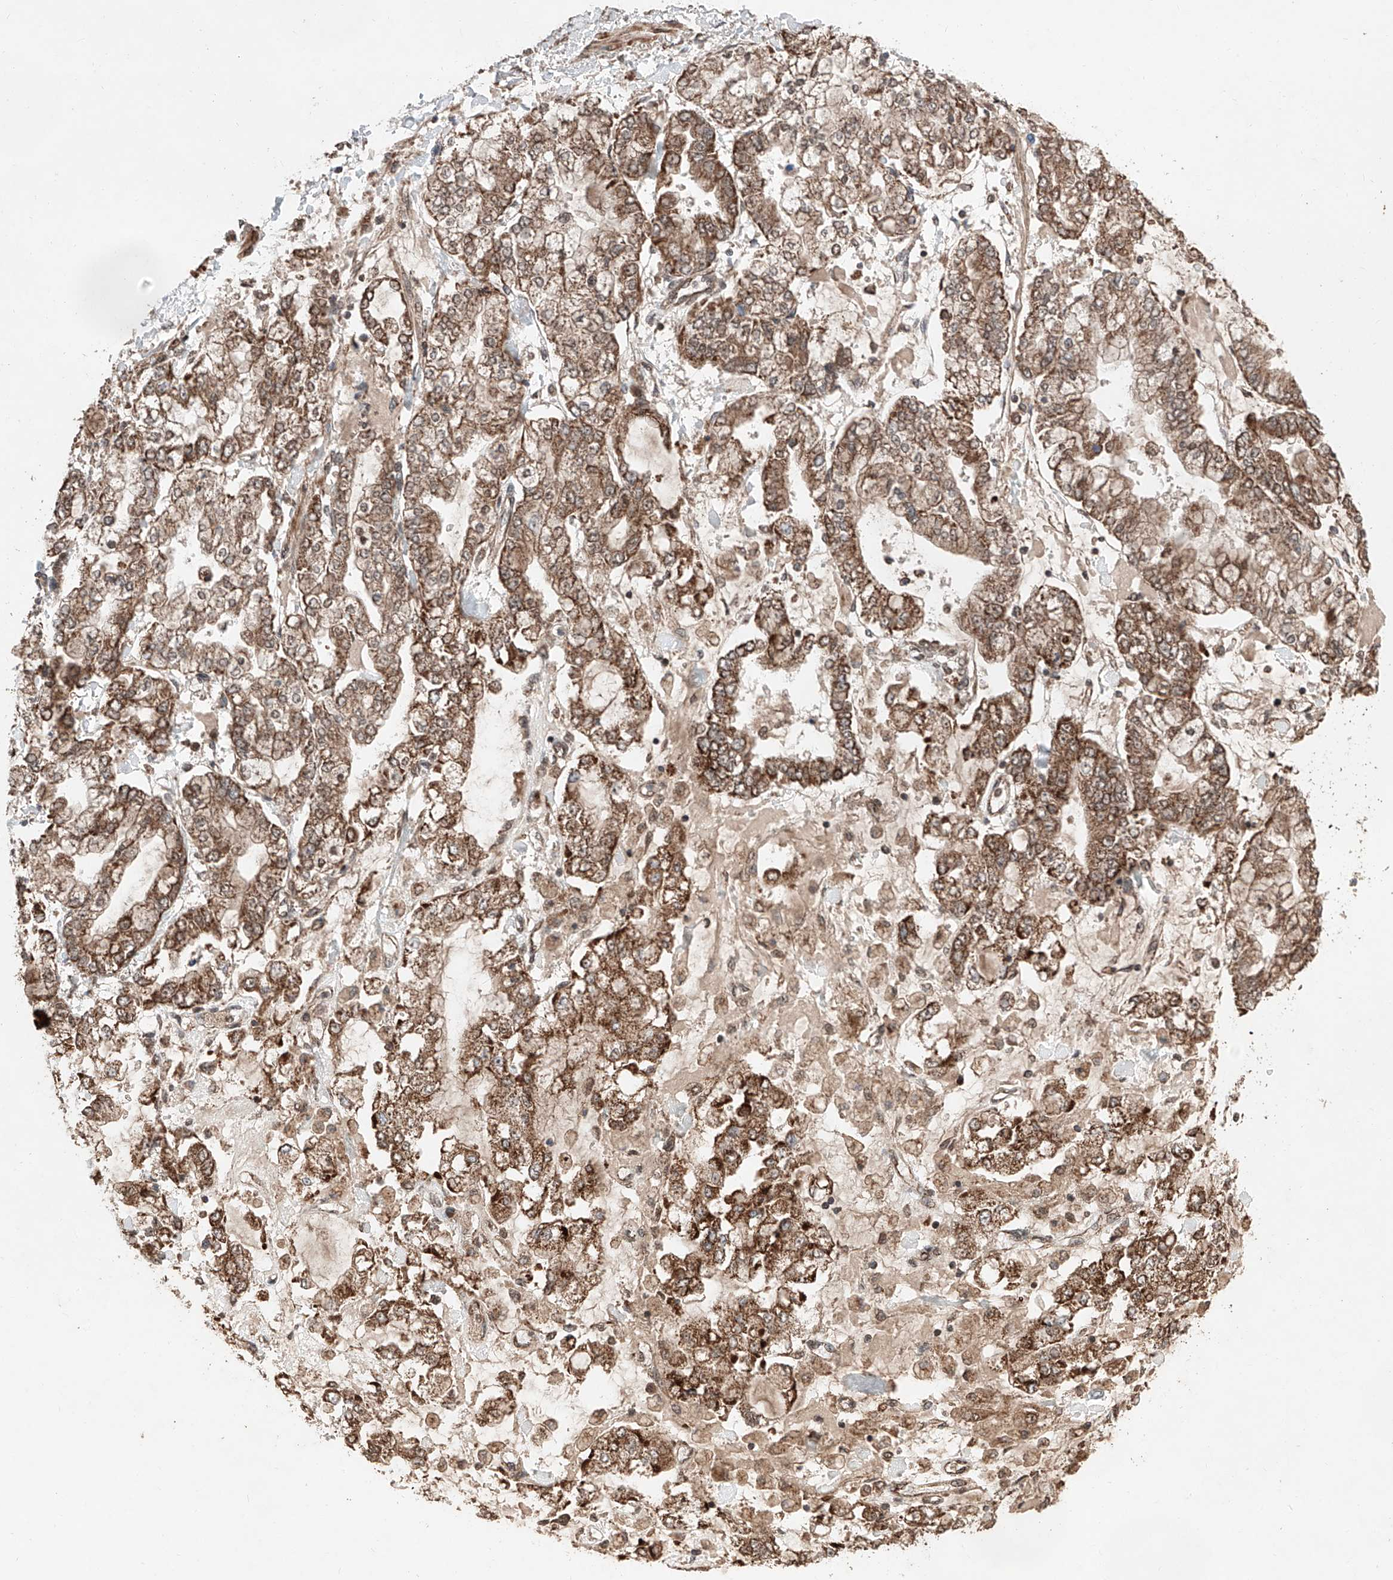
{"staining": {"intensity": "moderate", "quantity": ">75%", "location": "cytoplasmic/membranous"}, "tissue": "stomach cancer", "cell_type": "Tumor cells", "image_type": "cancer", "snomed": [{"axis": "morphology", "description": "Normal tissue, NOS"}, {"axis": "morphology", "description": "Adenocarcinoma, NOS"}, {"axis": "topography", "description": "Stomach, upper"}, {"axis": "topography", "description": "Stomach"}], "caption": "Protein expression analysis of stomach cancer (adenocarcinoma) reveals moderate cytoplasmic/membranous expression in approximately >75% of tumor cells.", "gene": "ZSCAN29", "patient": {"sex": "male", "age": 76}}